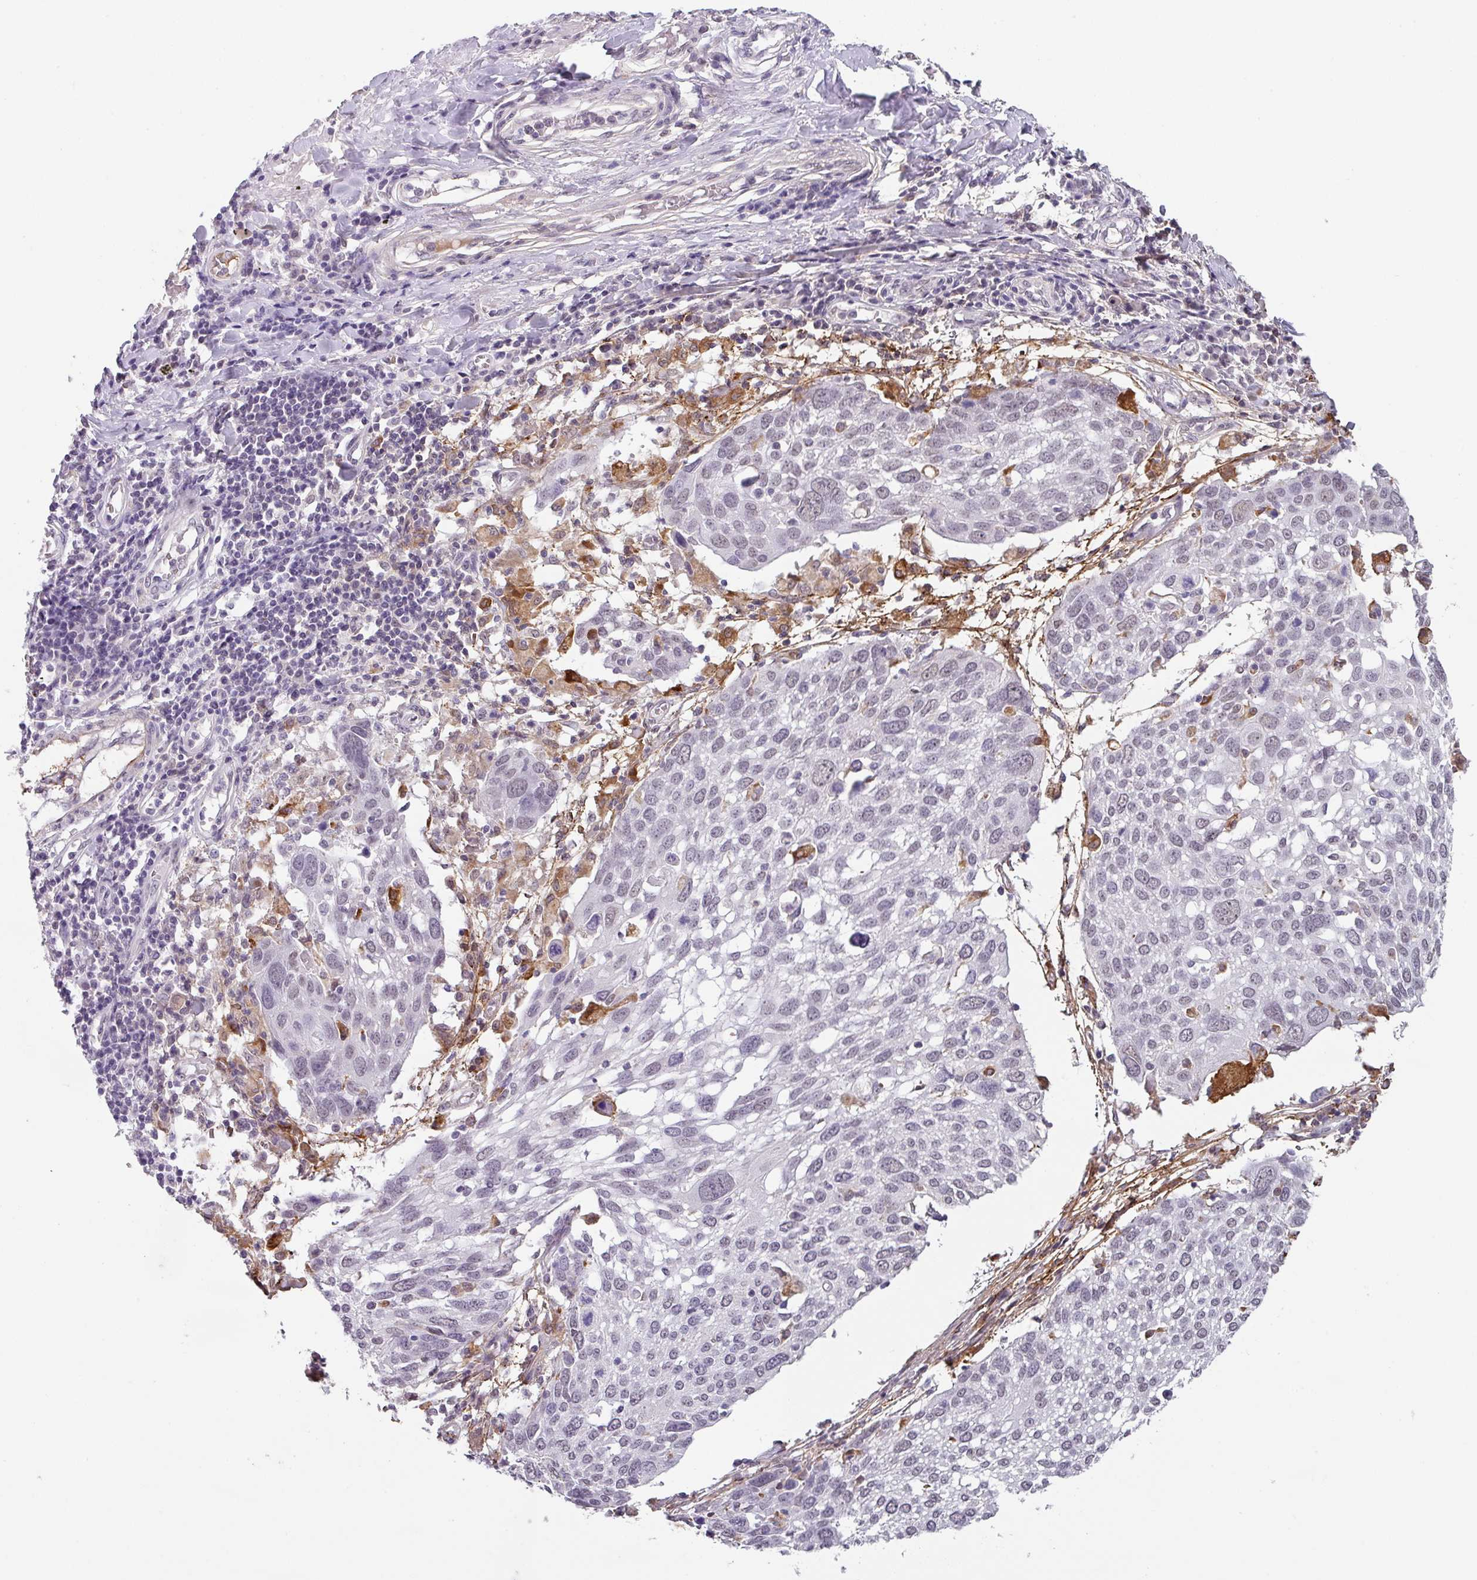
{"staining": {"intensity": "weak", "quantity": "25%-75%", "location": "nuclear"}, "tissue": "lung cancer", "cell_type": "Tumor cells", "image_type": "cancer", "snomed": [{"axis": "morphology", "description": "Squamous cell carcinoma, NOS"}, {"axis": "topography", "description": "Lung"}], "caption": "Weak nuclear protein staining is appreciated in about 25%-75% of tumor cells in lung cancer (squamous cell carcinoma).", "gene": "C1QB", "patient": {"sex": "male", "age": 65}}